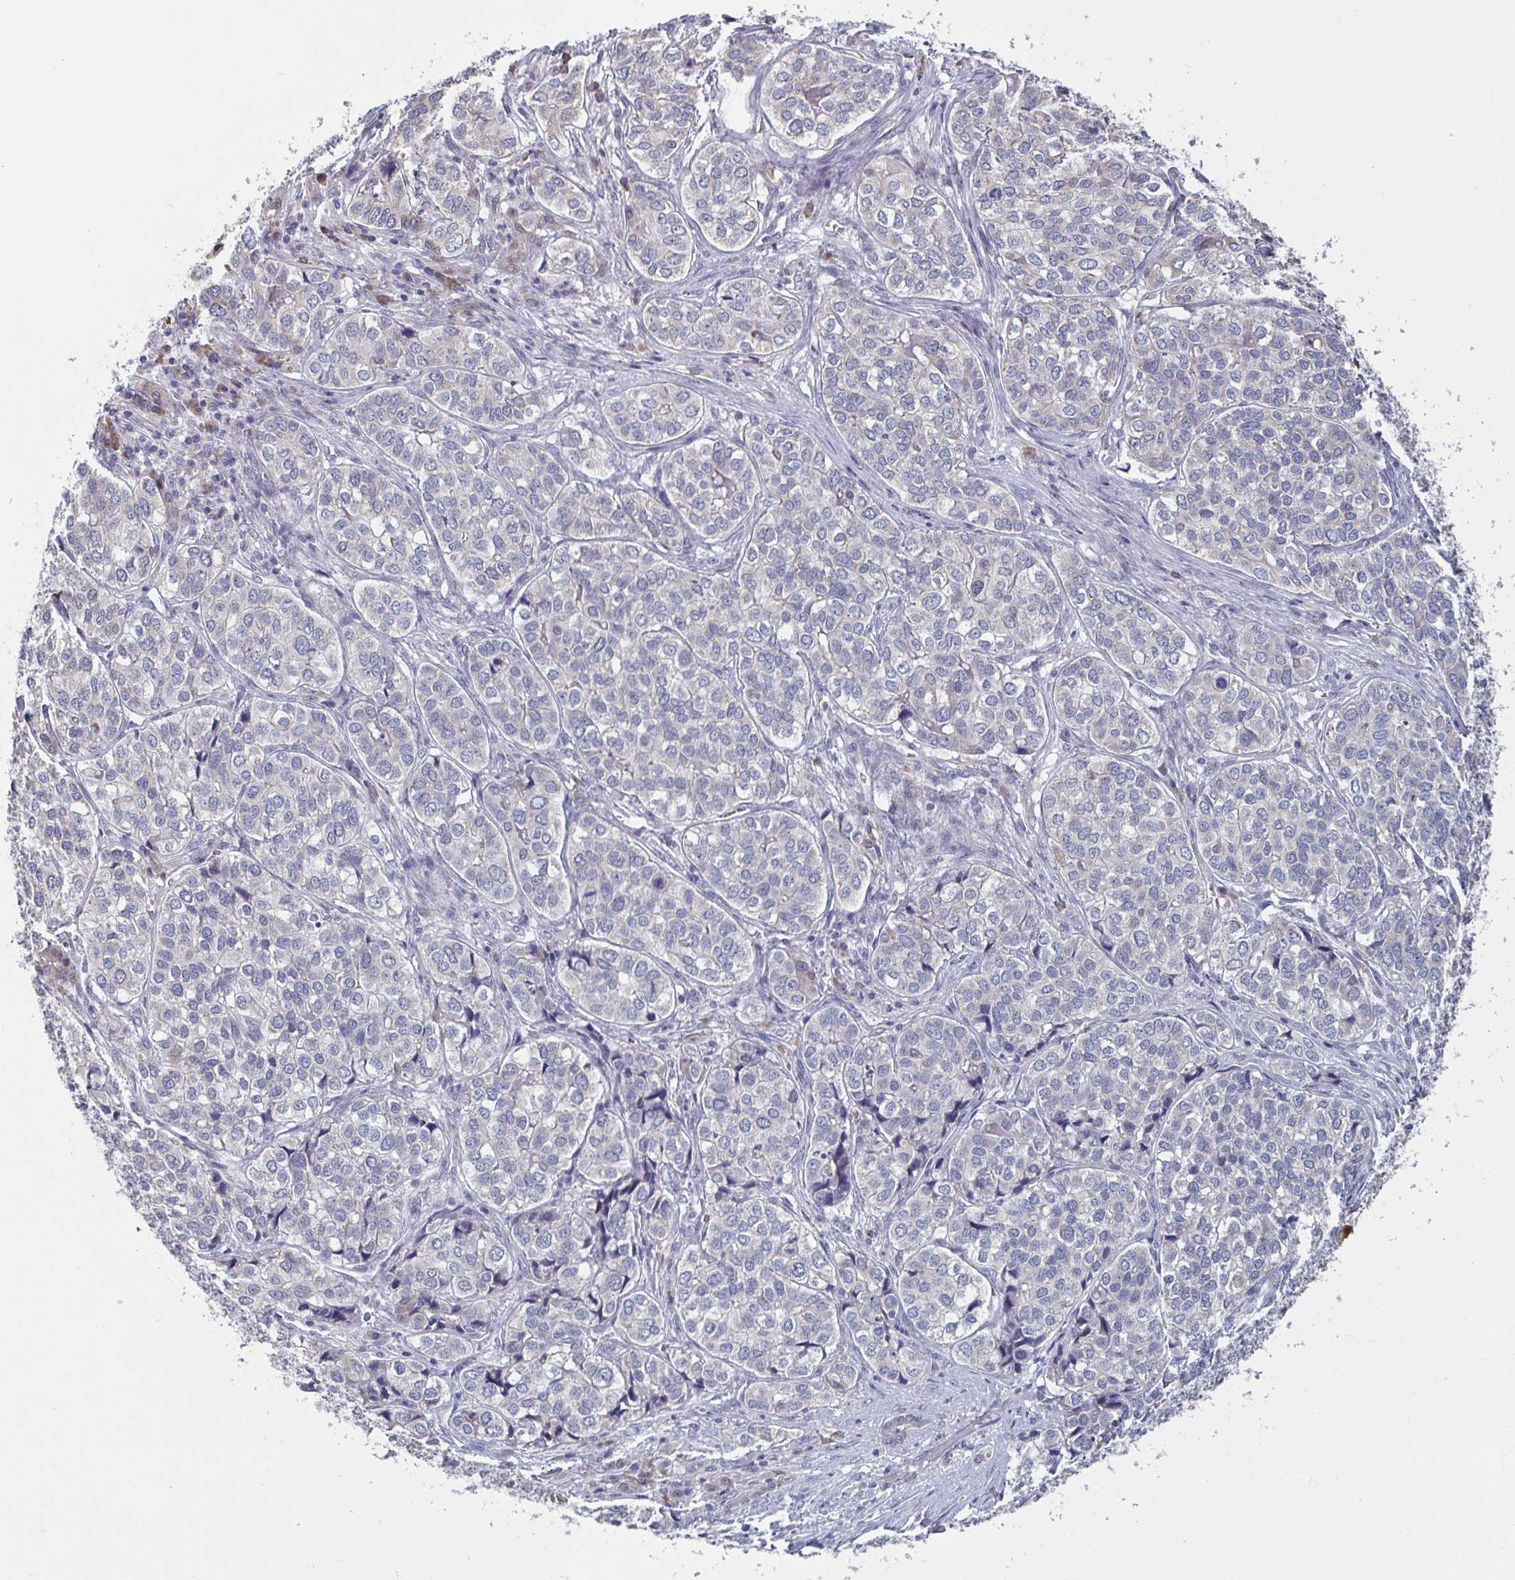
{"staining": {"intensity": "negative", "quantity": "none", "location": "none"}, "tissue": "liver cancer", "cell_type": "Tumor cells", "image_type": "cancer", "snomed": [{"axis": "morphology", "description": "Cholangiocarcinoma"}, {"axis": "topography", "description": "Liver"}], "caption": "Immunohistochemistry histopathology image of human liver cancer stained for a protein (brown), which displays no positivity in tumor cells. (IHC, brightfield microscopy, high magnification).", "gene": "CD1E", "patient": {"sex": "male", "age": 56}}